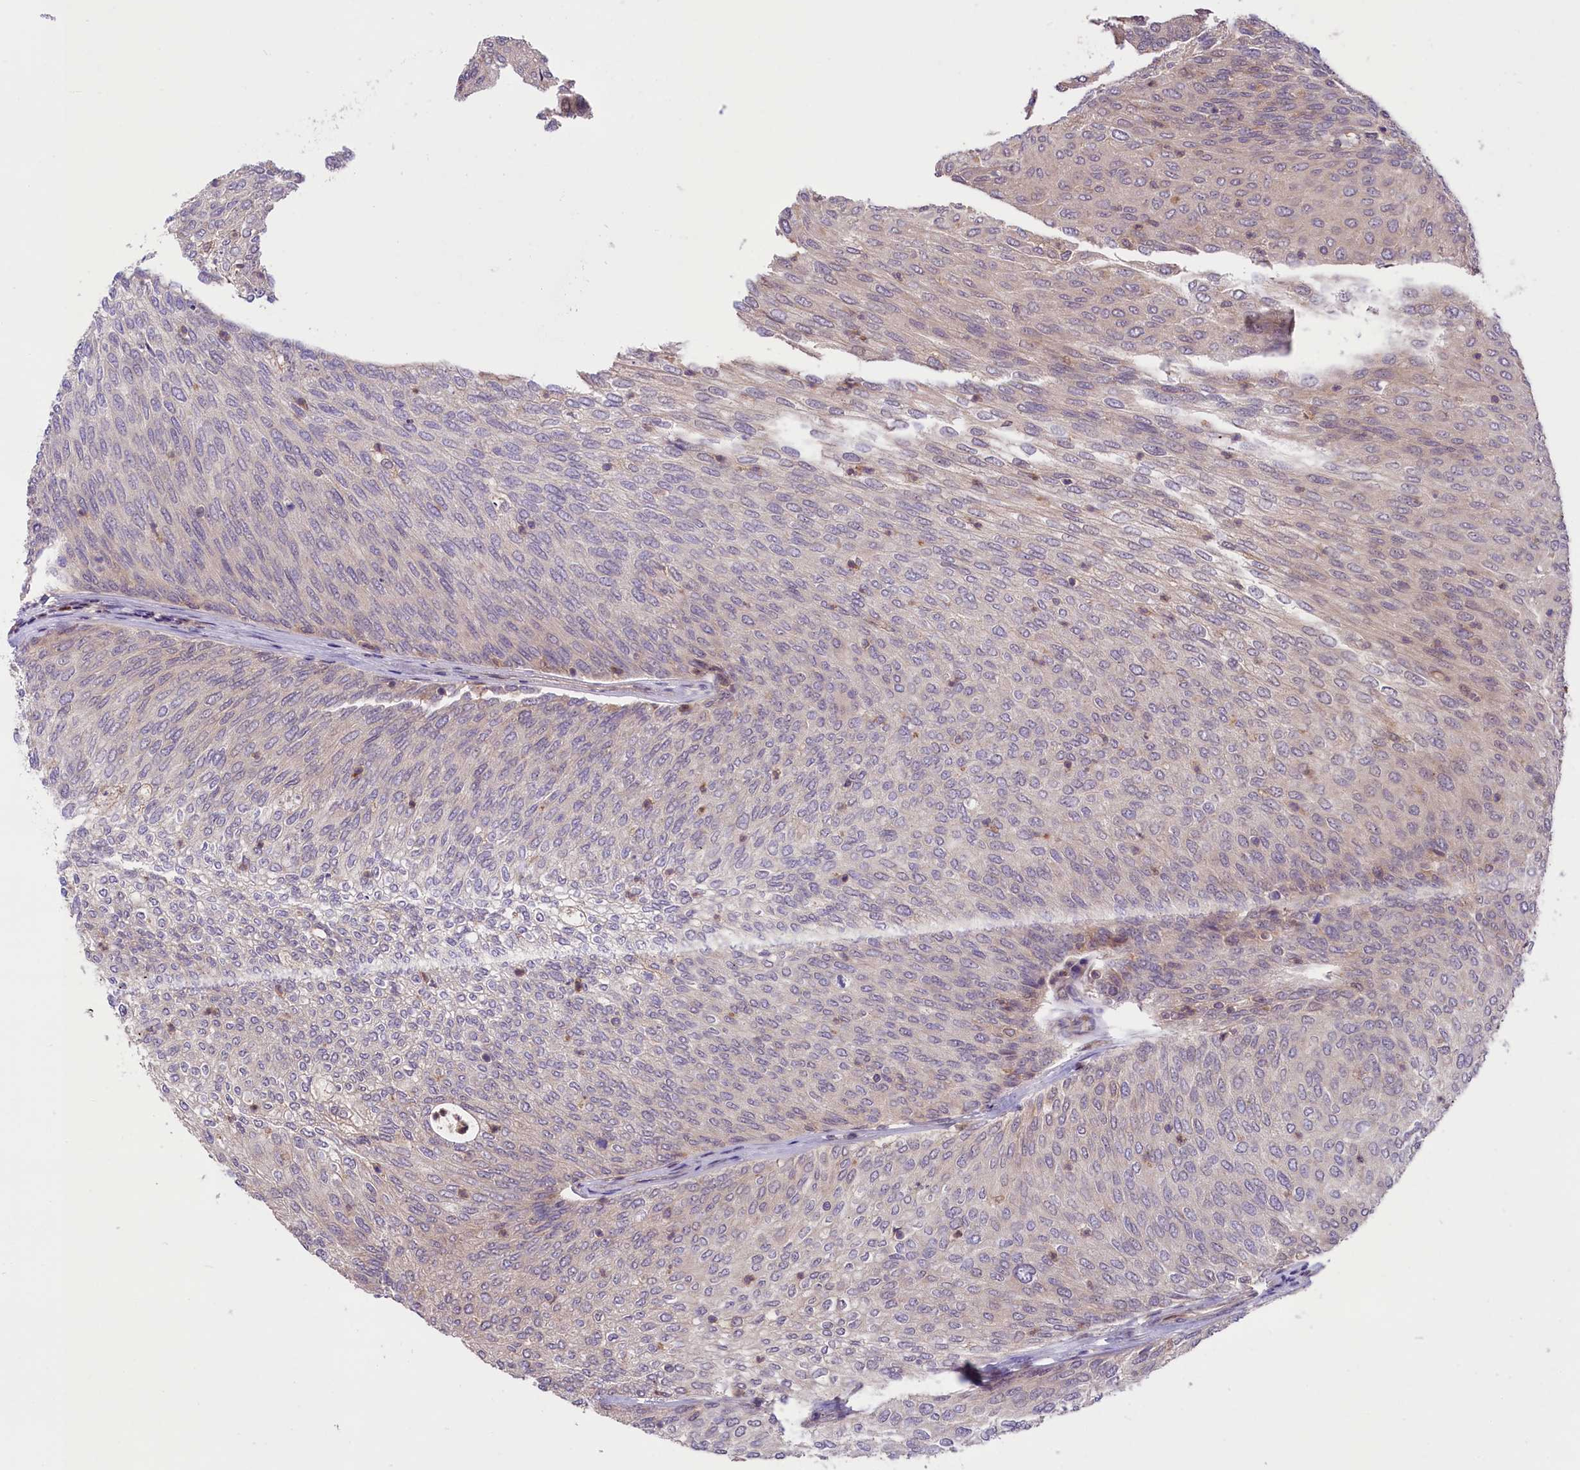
{"staining": {"intensity": "negative", "quantity": "none", "location": "none"}, "tissue": "urothelial cancer", "cell_type": "Tumor cells", "image_type": "cancer", "snomed": [{"axis": "morphology", "description": "Urothelial carcinoma, Low grade"}, {"axis": "topography", "description": "Urinary bladder"}], "caption": "Urothelial cancer was stained to show a protein in brown. There is no significant positivity in tumor cells.", "gene": "RIC8A", "patient": {"sex": "female", "age": 79}}